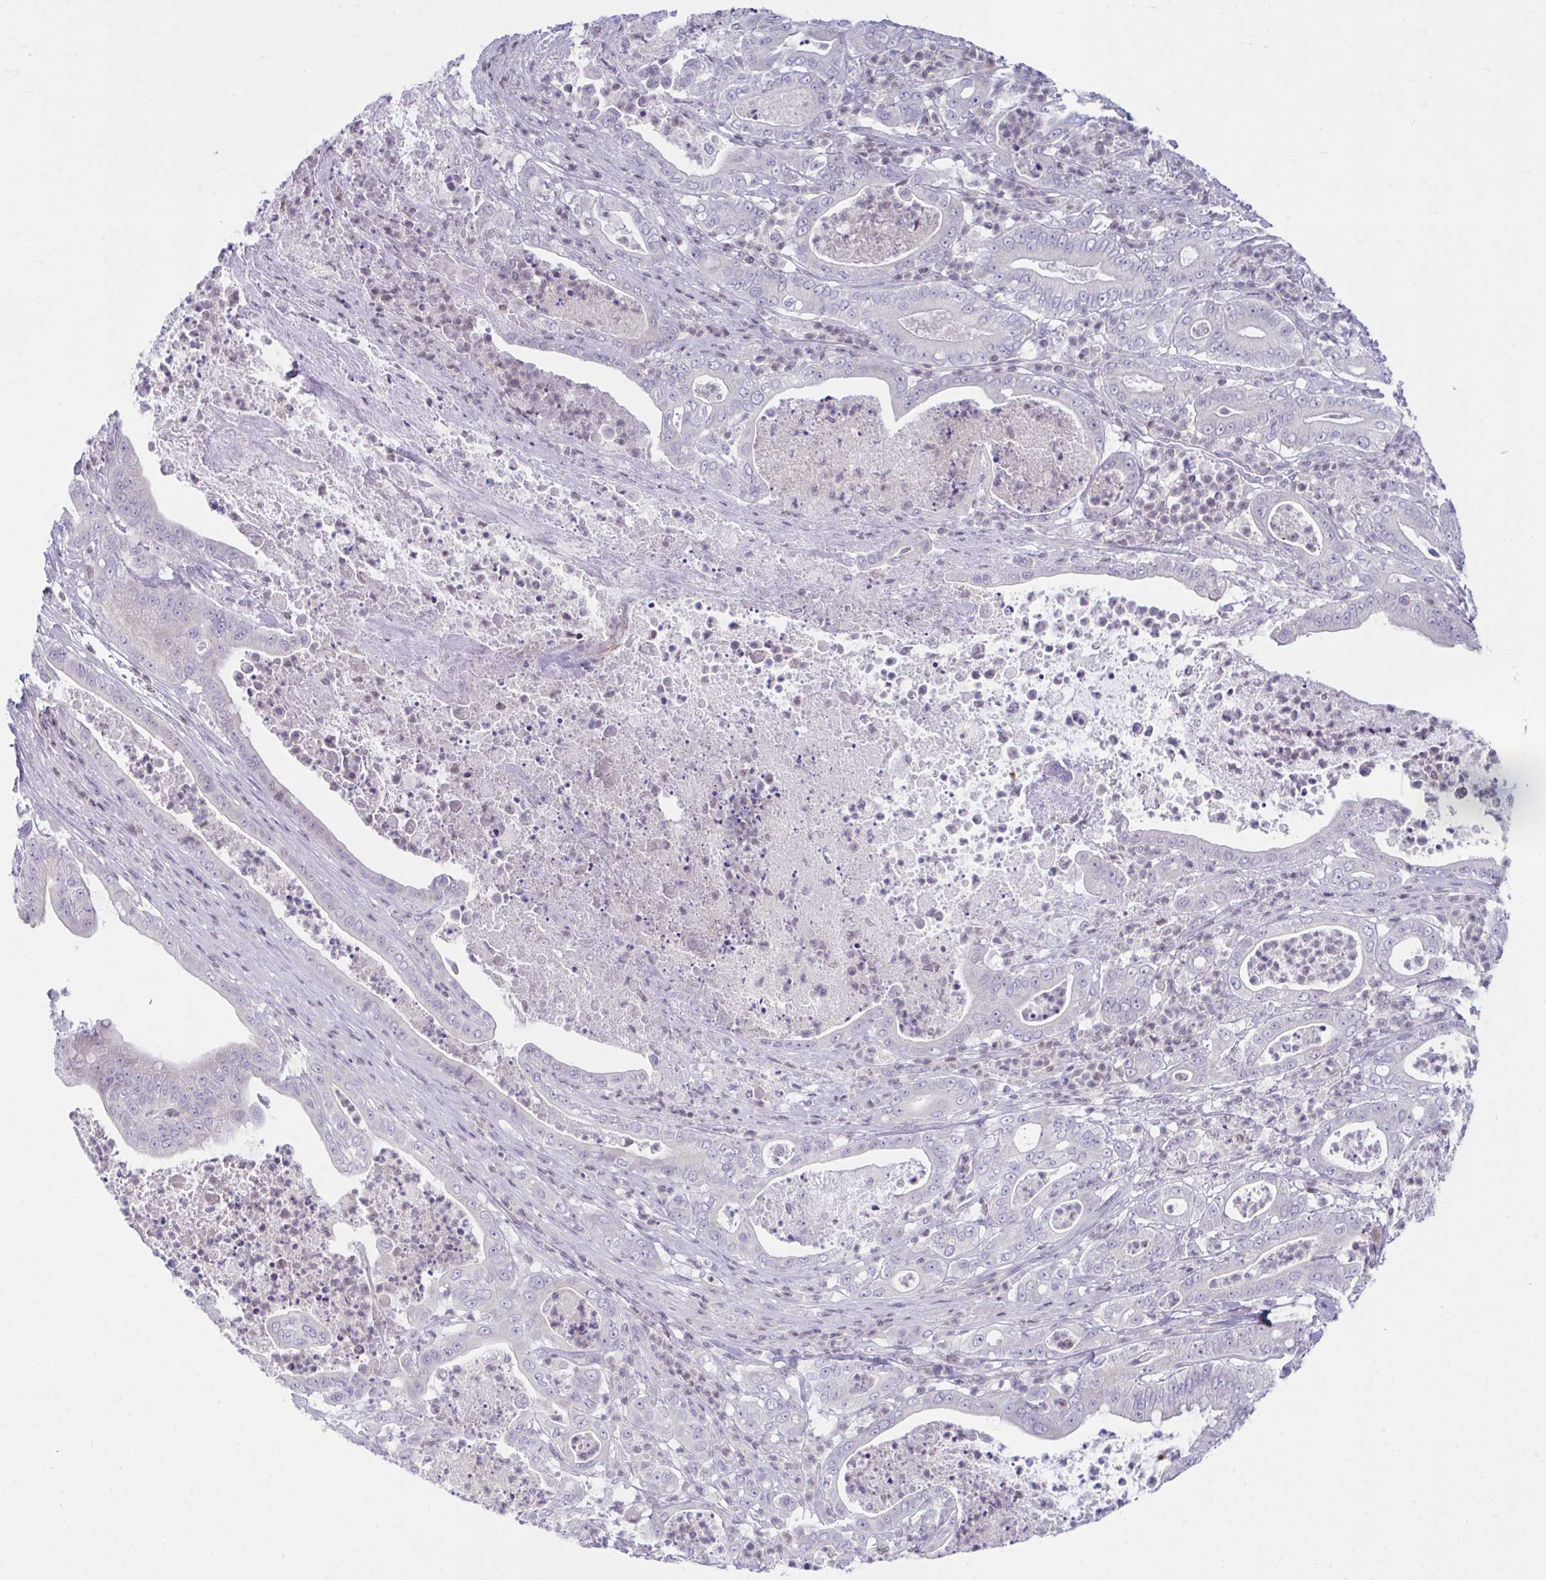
{"staining": {"intensity": "negative", "quantity": "none", "location": "none"}, "tissue": "pancreatic cancer", "cell_type": "Tumor cells", "image_type": "cancer", "snomed": [{"axis": "morphology", "description": "Adenocarcinoma, NOS"}, {"axis": "topography", "description": "Pancreas"}], "caption": "There is no significant positivity in tumor cells of pancreatic cancer.", "gene": "OR7A5", "patient": {"sex": "male", "age": 71}}